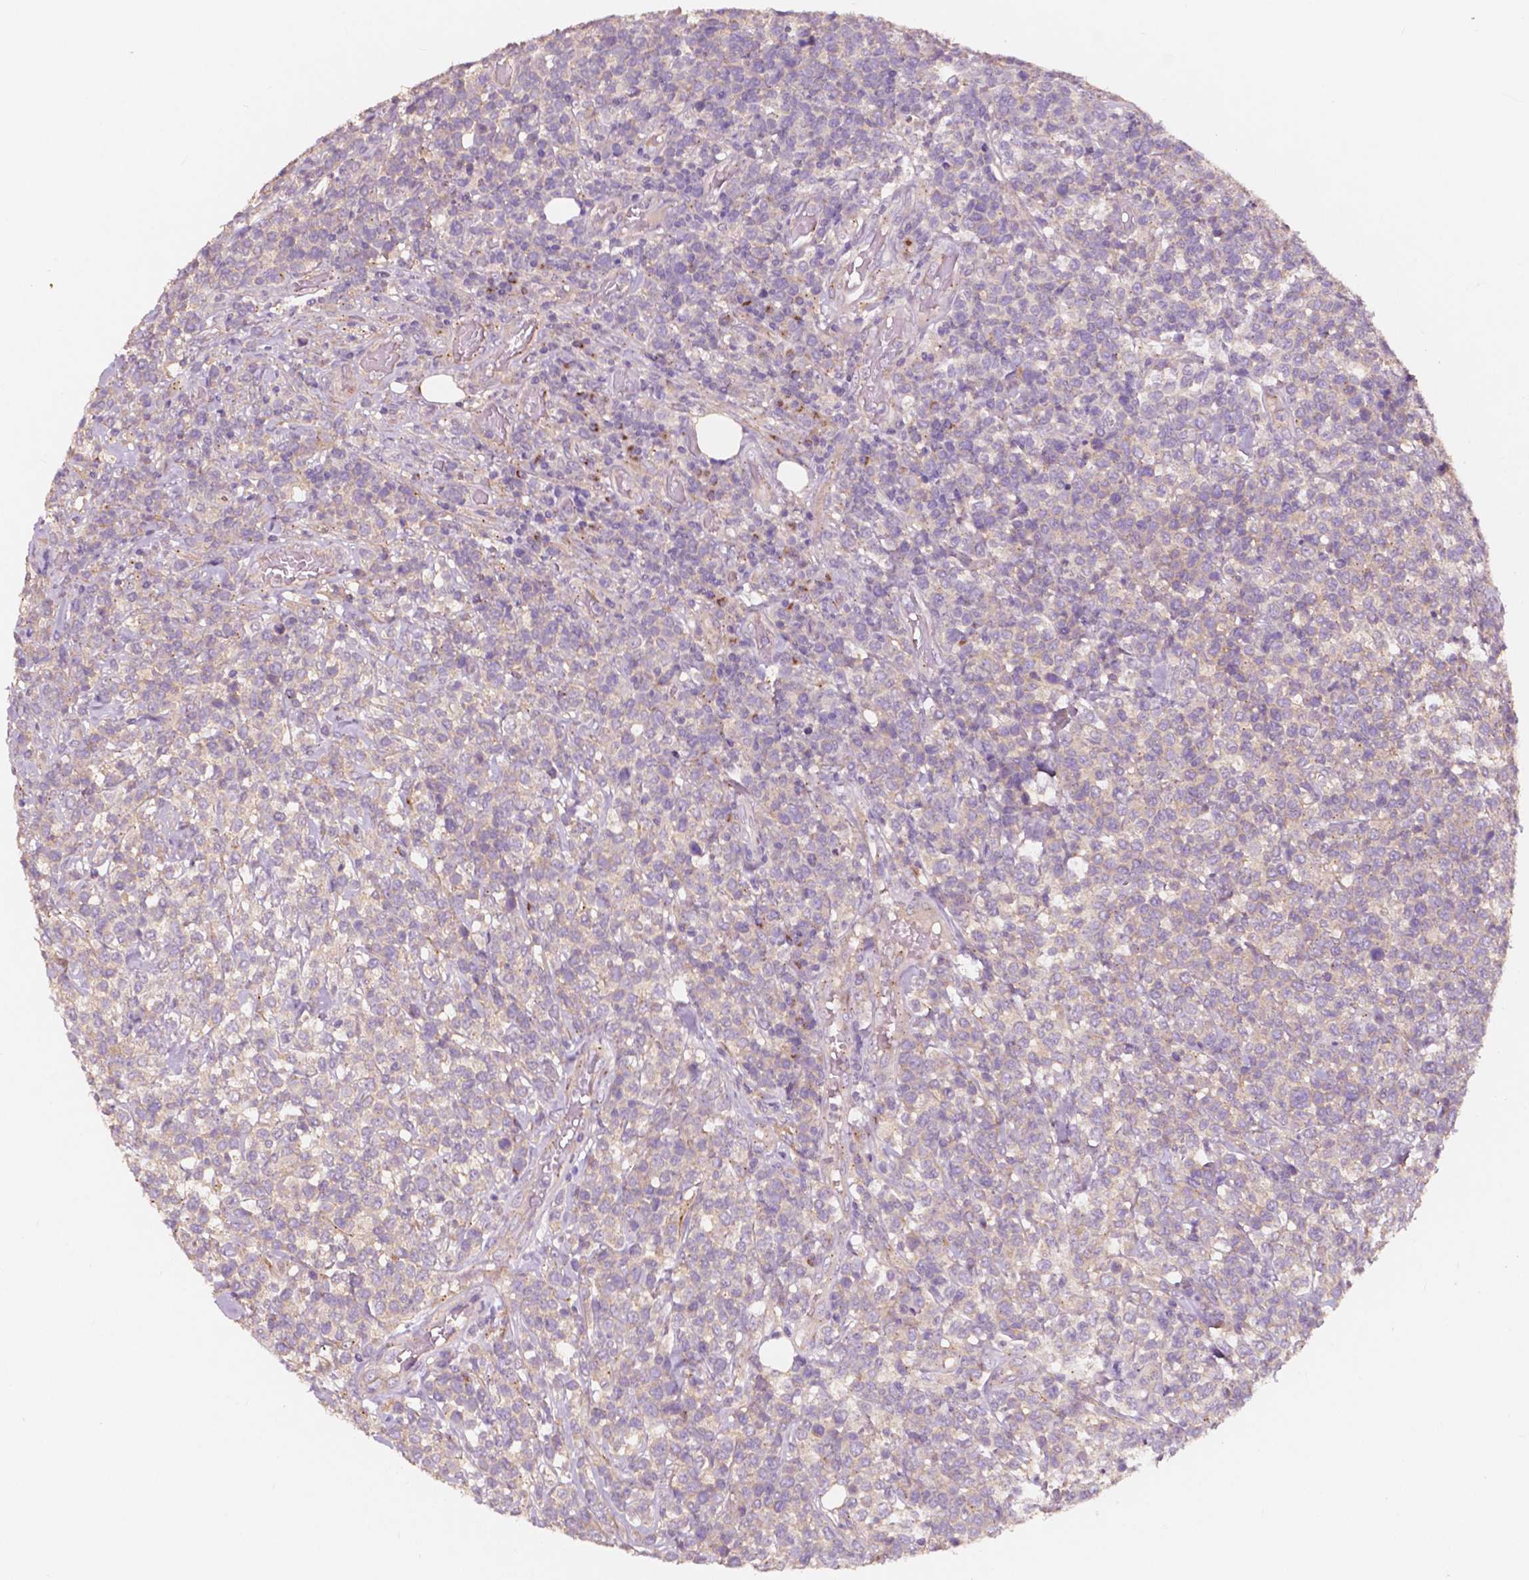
{"staining": {"intensity": "negative", "quantity": "none", "location": "none"}, "tissue": "lymphoma", "cell_type": "Tumor cells", "image_type": "cancer", "snomed": [{"axis": "morphology", "description": "Malignant lymphoma, non-Hodgkin's type, High grade"}, {"axis": "topography", "description": "Soft tissue"}], "caption": "The immunohistochemistry micrograph has no significant staining in tumor cells of lymphoma tissue.", "gene": "CHPT1", "patient": {"sex": "female", "age": 56}}